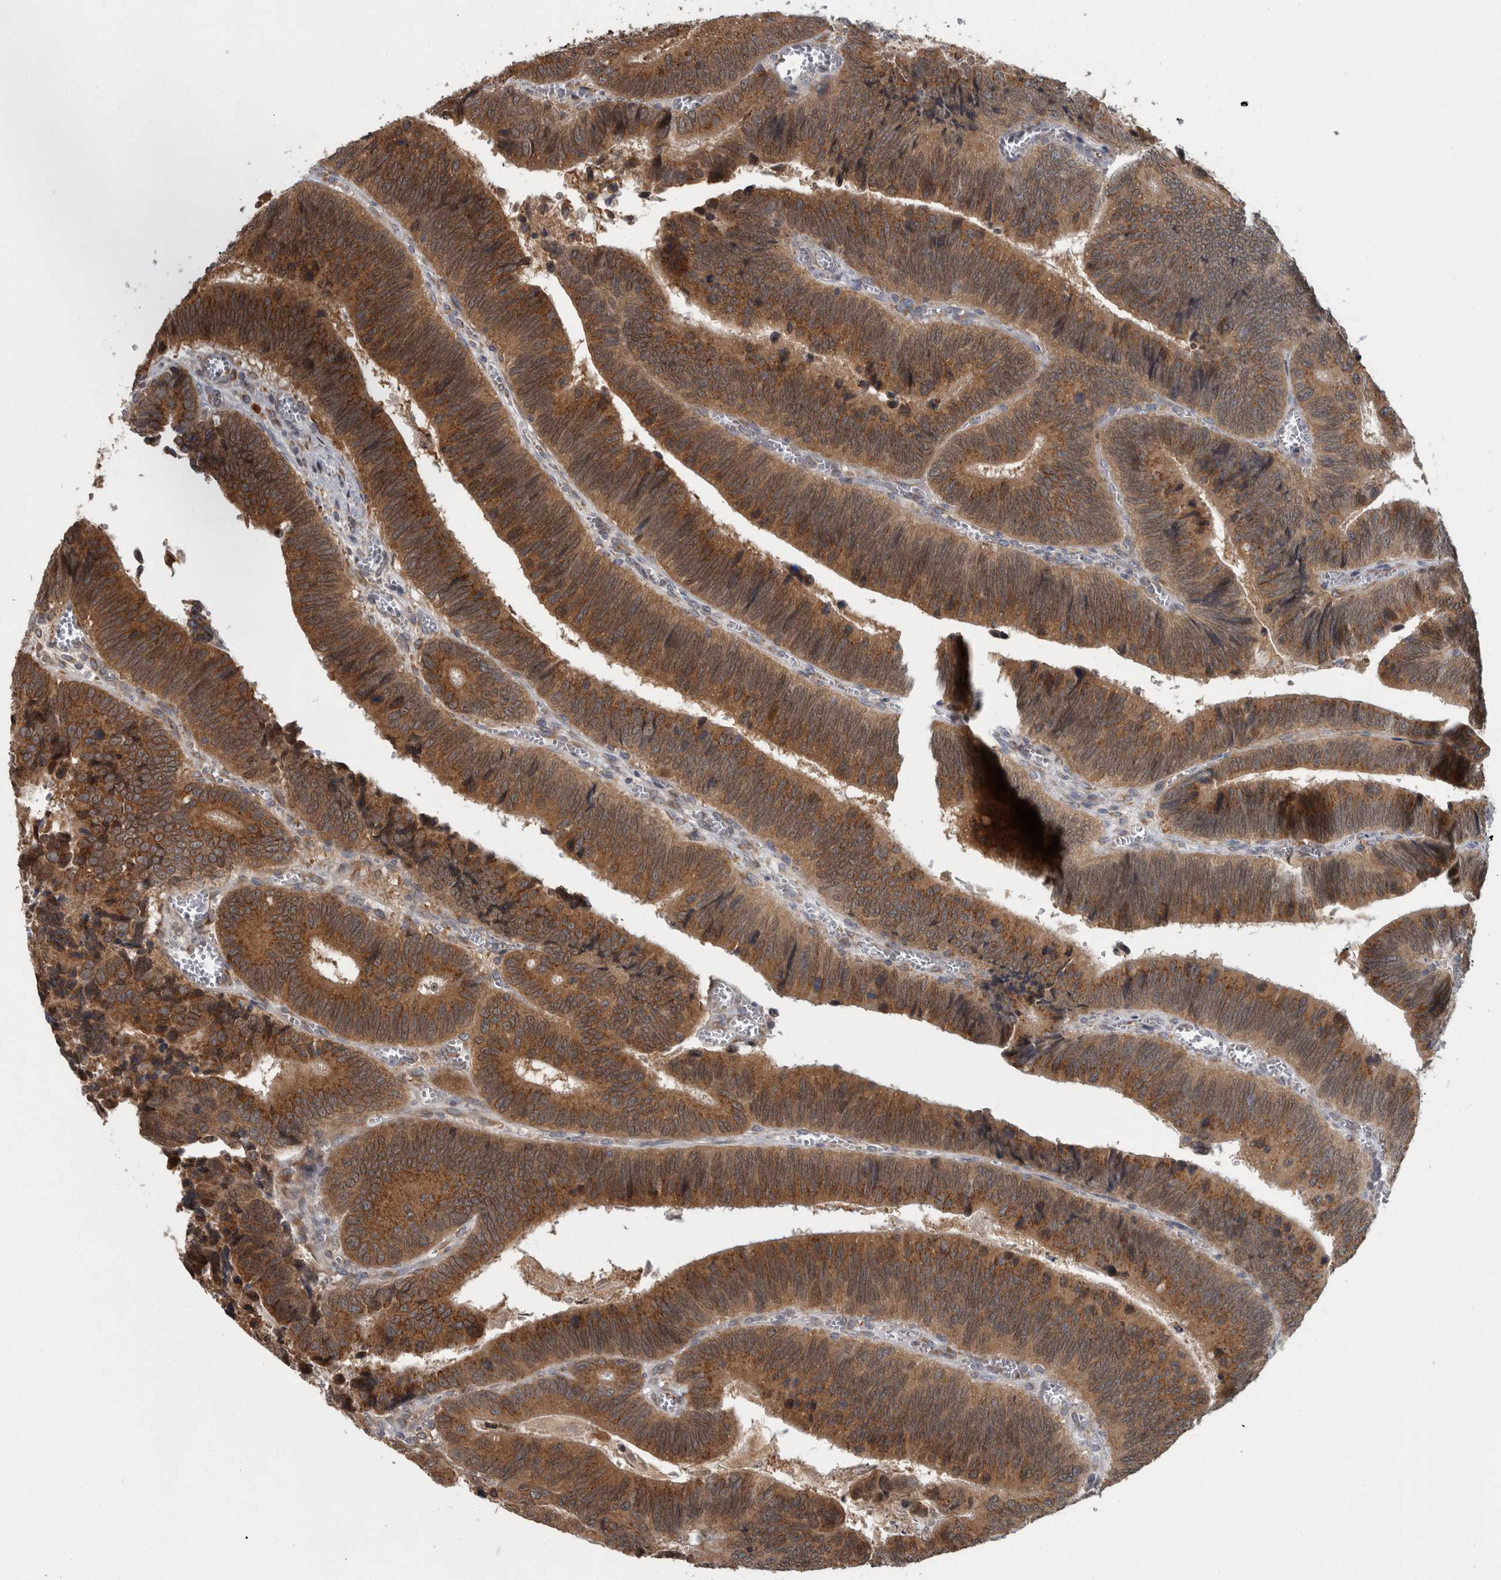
{"staining": {"intensity": "strong", "quantity": ">75%", "location": "cytoplasmic/membranous"}, "tissue": "colorectal cancer", "cell_type": "Tumor cells", "image_type": "cancer", "snomed": [{"axis": "morphology", "description": "Inflammation, NOS"}, {"axis": "morphology", "description": "Adenocarcinoma, NOS"}, {"axis": "topography", "description": "Colon"}], "caption": "The image demonstrates staining of adenocarcinoma (colorectal), revealing strong cytoplasmic/membranous protein positivity (brown color) within tumor cells.", "gene": "LMAN2L", "patient": {"sex": "male", "age": 72}}